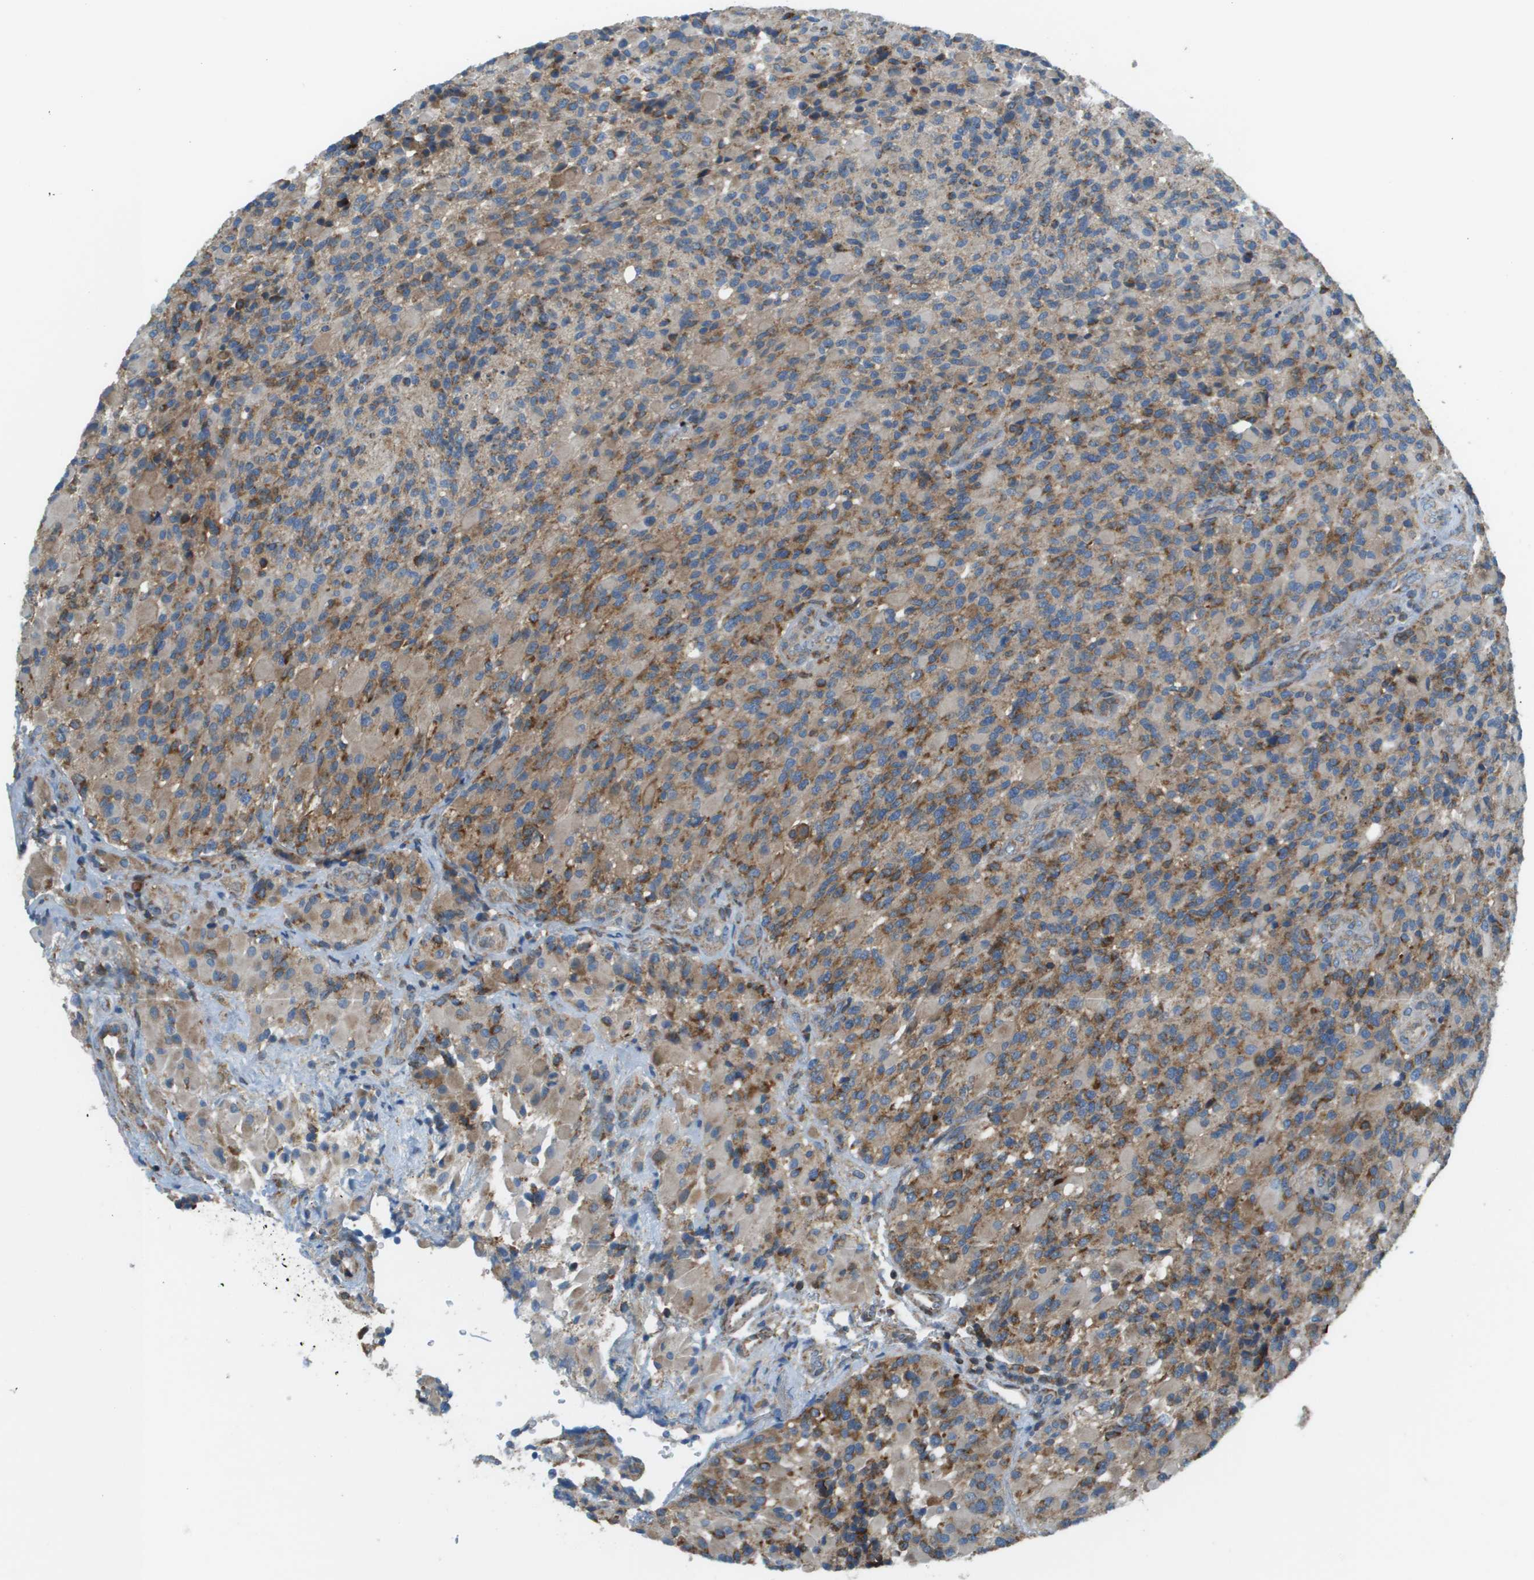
{"staining": {"intensity": "moderate", "quantity": ">75%", "location": "cytoplasmic/membranous"}, "tissue": "glioma", "cell_type": "Tumor cells", "image_type": "cancer", "snomed": [{"axis": "morphology", "description": "Glioma, malignant, High grade"}, {"axis": "topography", "description": "Brain"}], "caption": "Immunohistochemistry (IHC) photomicrograph of human glioma stained for a protein (brown), which shows medium levels of moderate cytoplasmic/membranous expression in about >75% of tumor cells.", "gene": "TAOK3", "patient": {"sex": "male", "age": 71}}